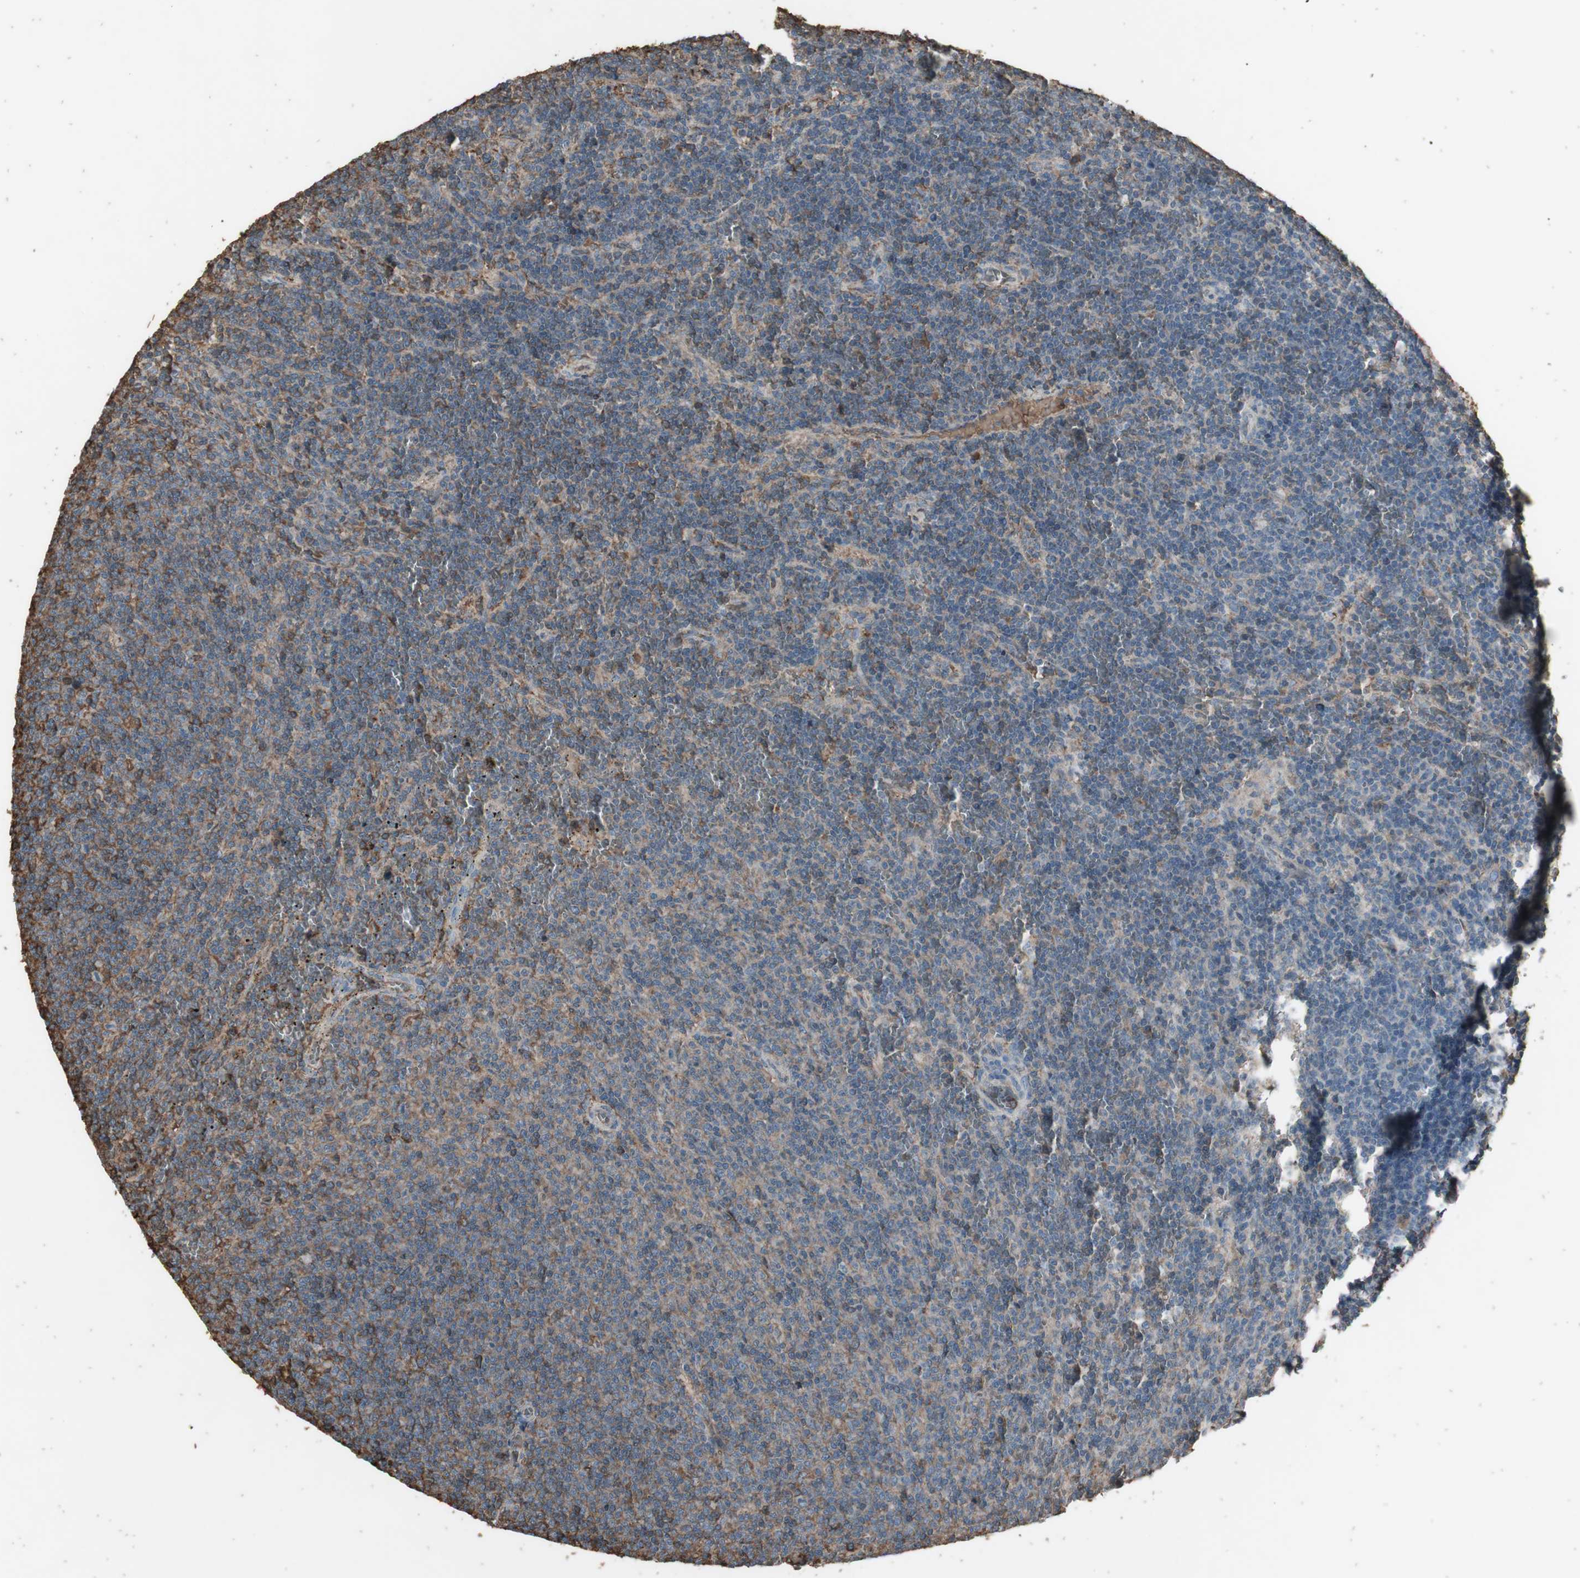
{"staining": {"intensity": "negative", "quantity": "none", "location": "none"}, "tissue": "lymphoma", "cell_type": "Tumor cells", "image_type": "cancer", "snomed": [{"axis": "morphology", "description": "Malignant lymphoma, non-Hodgkin's type, Low grade"}, {"axis": "topography", "description": "Spleen"}], "caption": "Tumor cells are negative for brown protein staining in lymphoma. The staining was performed using DAB (3,3'-diaminobenzidine) to visualize the protein expression in brown, while the nuclei were stained in blue with hematoxylin (Magnification: 20x).", "gene": "MMP14", "patient": {"sex": "female", "age": 50}}